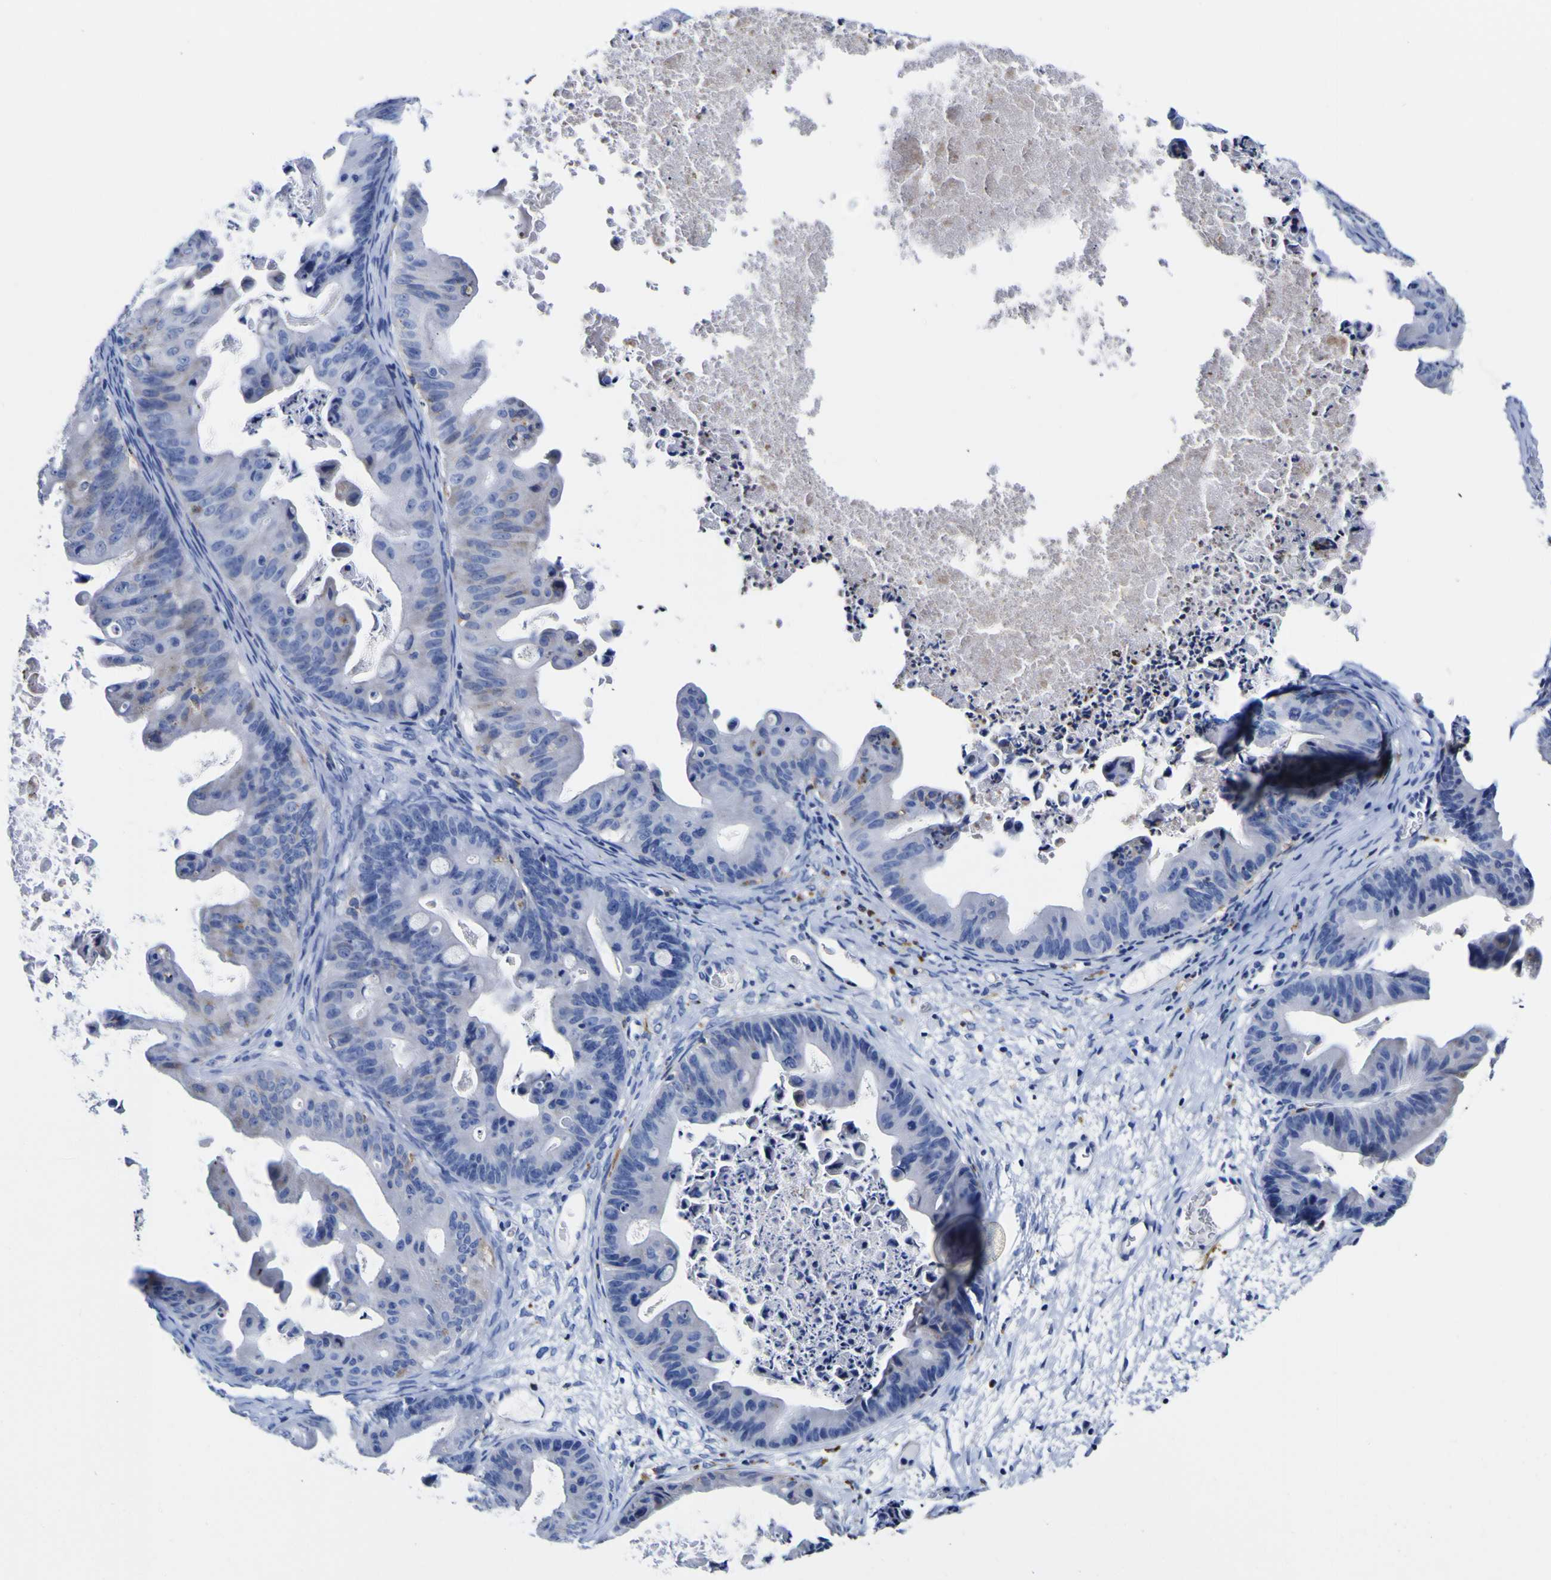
{"staining": {"intensity": "moderate", "quantity": "<25%", "location": "cytoplasmic/membranous"}, "tissue": "ovarian cancer", "cell_type": "Tumor cells", "image_type": "cancer", "snomed": [{"axis": "morphology", "description": "Cystadenocarcinoma, mucinous, NOS"}, {"axis": "topography", "description": "Ovary"}], "caption": "Protein expression analysis of human mucinous cystadenocarcinoma (ovarian) reveals moderate cytoplasmic/membranous expression in about <25% of tumor cells. Immunohistochemistry (ihc) stains the protein in brown and the nuclei are stained blue.", "gene": "HLA-DQA1", "patient": {"sex": "female", "age": 37}}